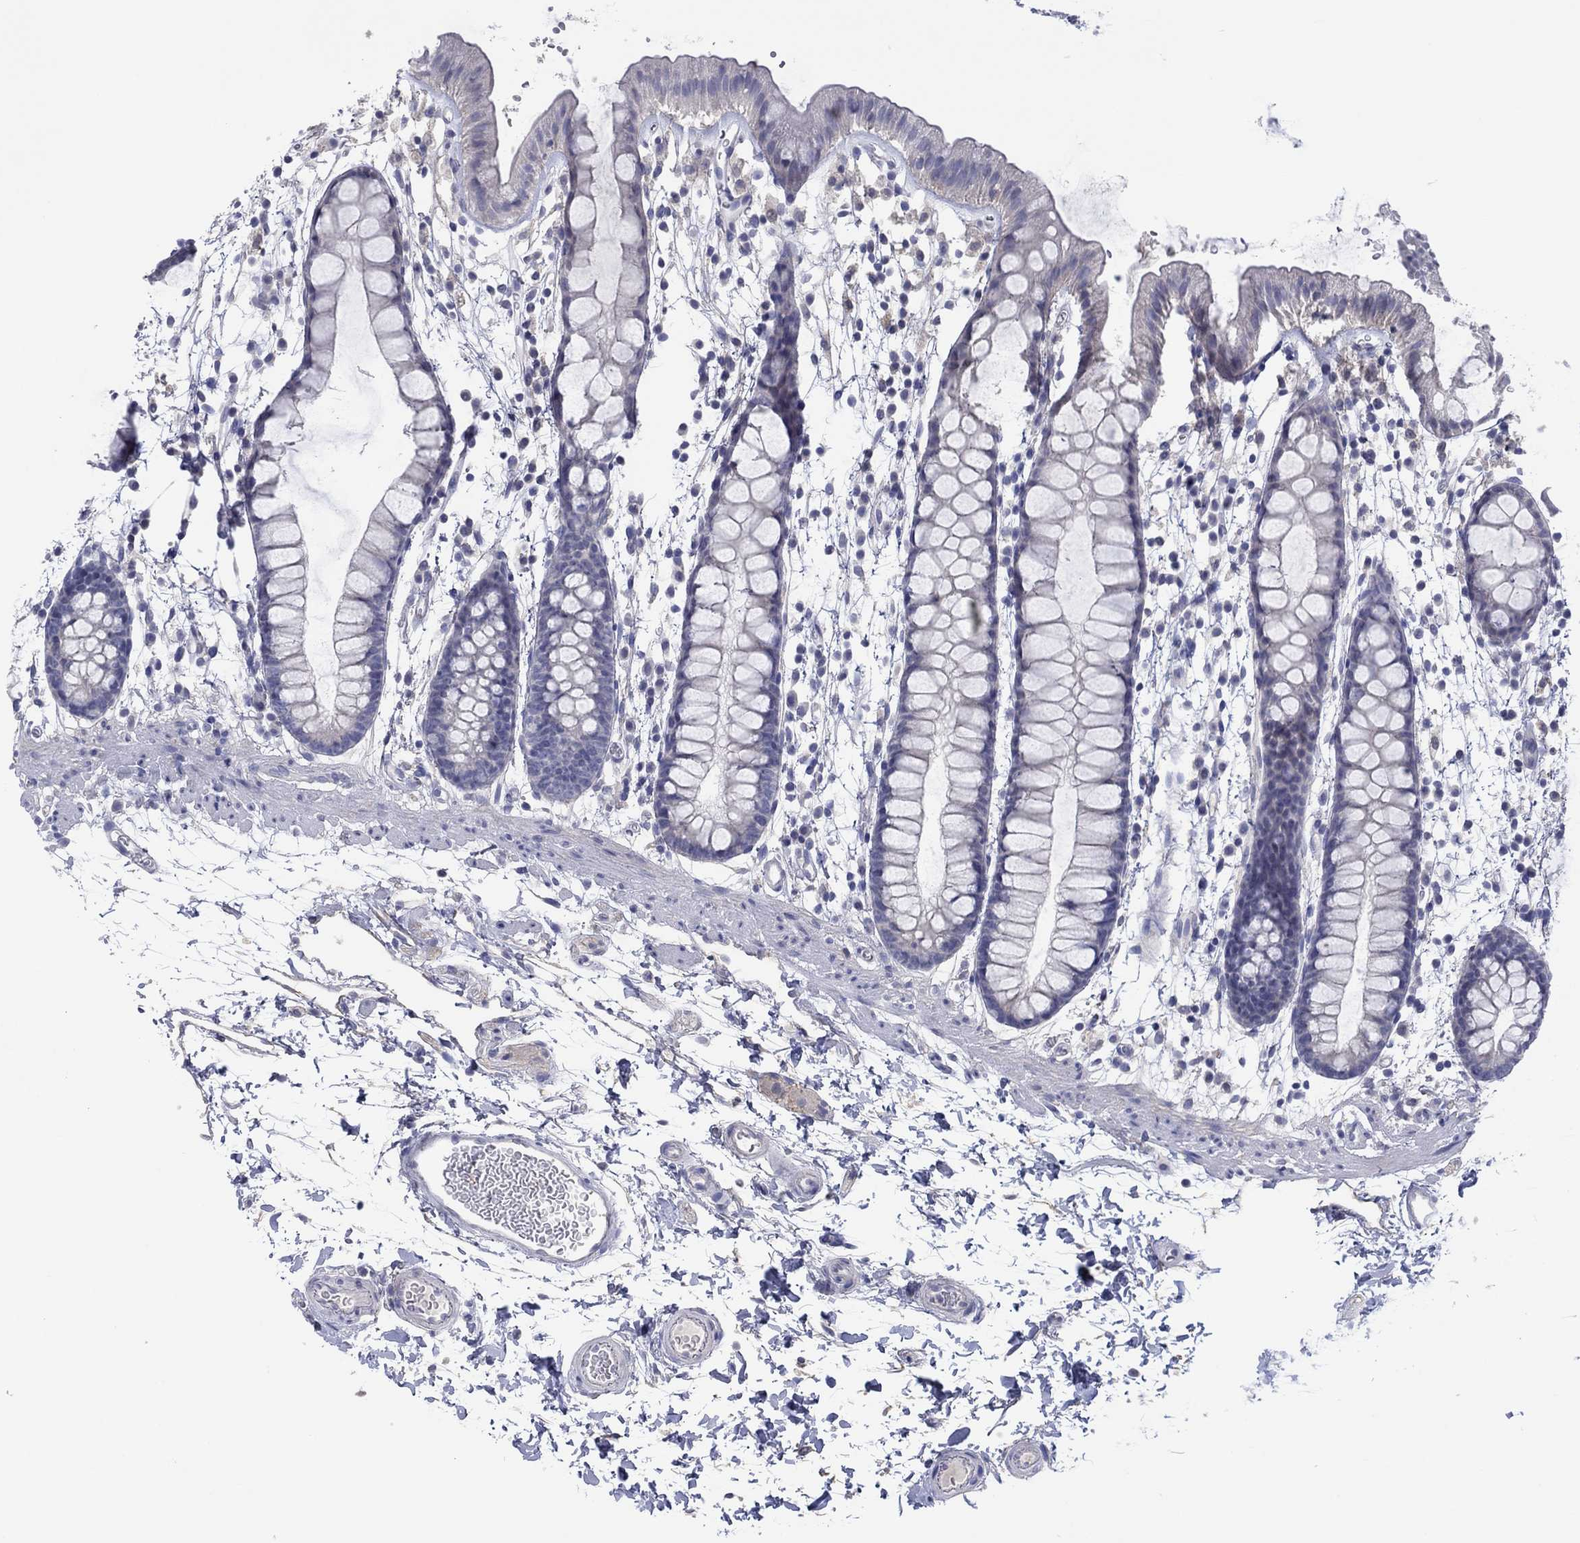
{"staining": {"intensity": "weak", "quantity": "<25%", "location": "cytoplasmic/membranous"}, "tissue": "rectum", "cell_type": "Glandular cells", "image_type": "normal", "snomed": [{"axis": "morphology", "description": "Normal tissue, NOS"}, {"axis": "topography", "description": "Rectum"}], "caption": "Human rectum stained for a protein using immunohistochemistry displays no staining in glandular cells.", "gene": "CYP2B6", "patient": {"sex": "male", "age": 57}}